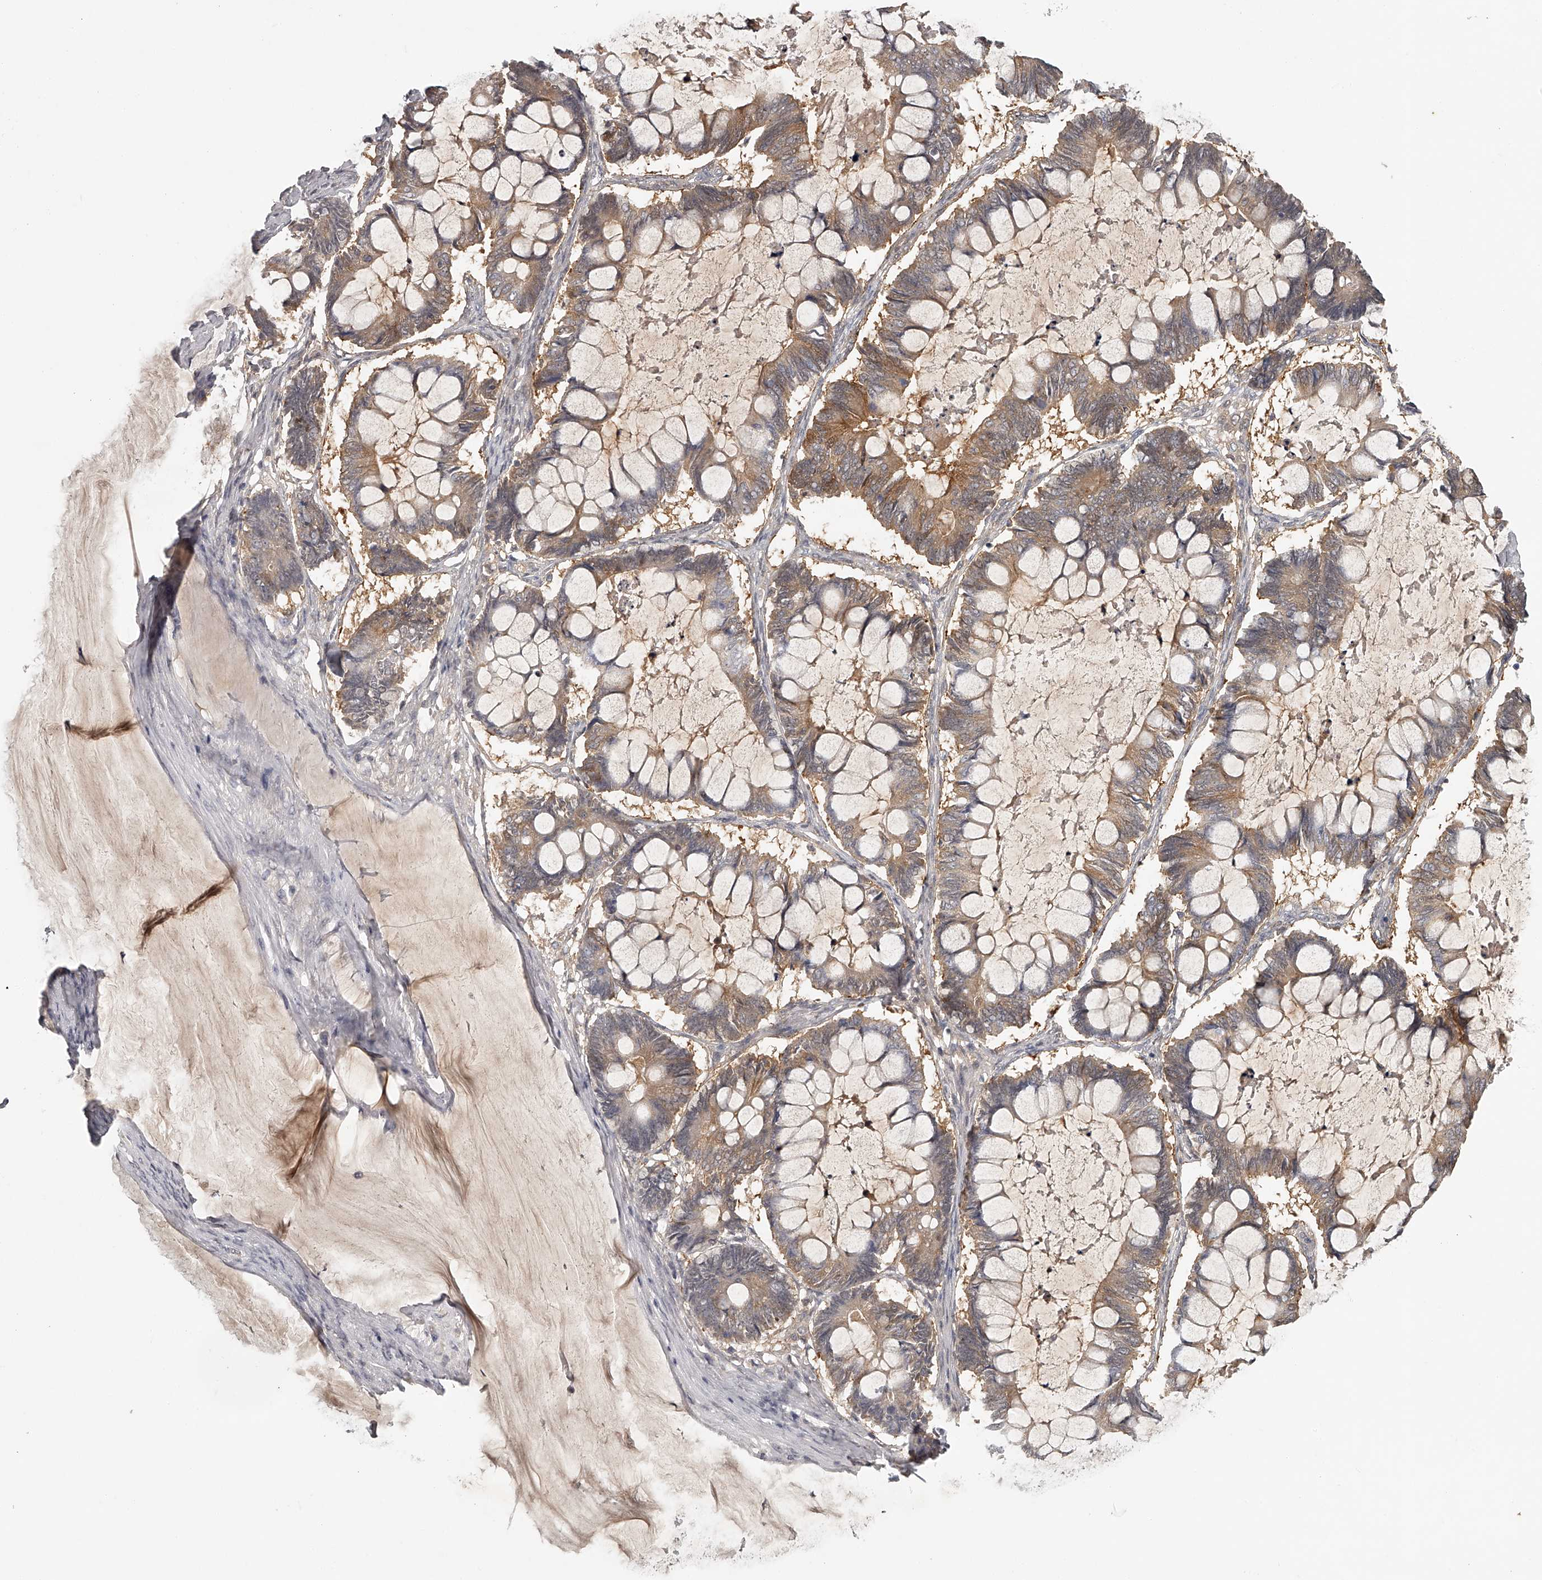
{"staining": {"intensity": "weak", "quantity": ">75%", "location": "cytoplasmic/membranous"}, "tissue": "ovarian cancer", "cell_type": "Tumor cells", "image_type": "cancer", "snomed": [{"axis": "morphology", "description": "Cystadenocarcinoma, mucinous, NOS"}, {"axis": "topography", "description": "Ovary"}], "caption": "Ovarian cancer was stained to show a protein in brown. There is low levels of weak cytoplasmic/membranous expression in about >75% of tumor cells. The staining was performed using DAB (3,3'-diaminobenzidine), with brown indicating positive protein expression. Nuclei are stained blue with hematoxylin.", "gene": "GGCT", "patient": {"sex": "female", "age": 61}}